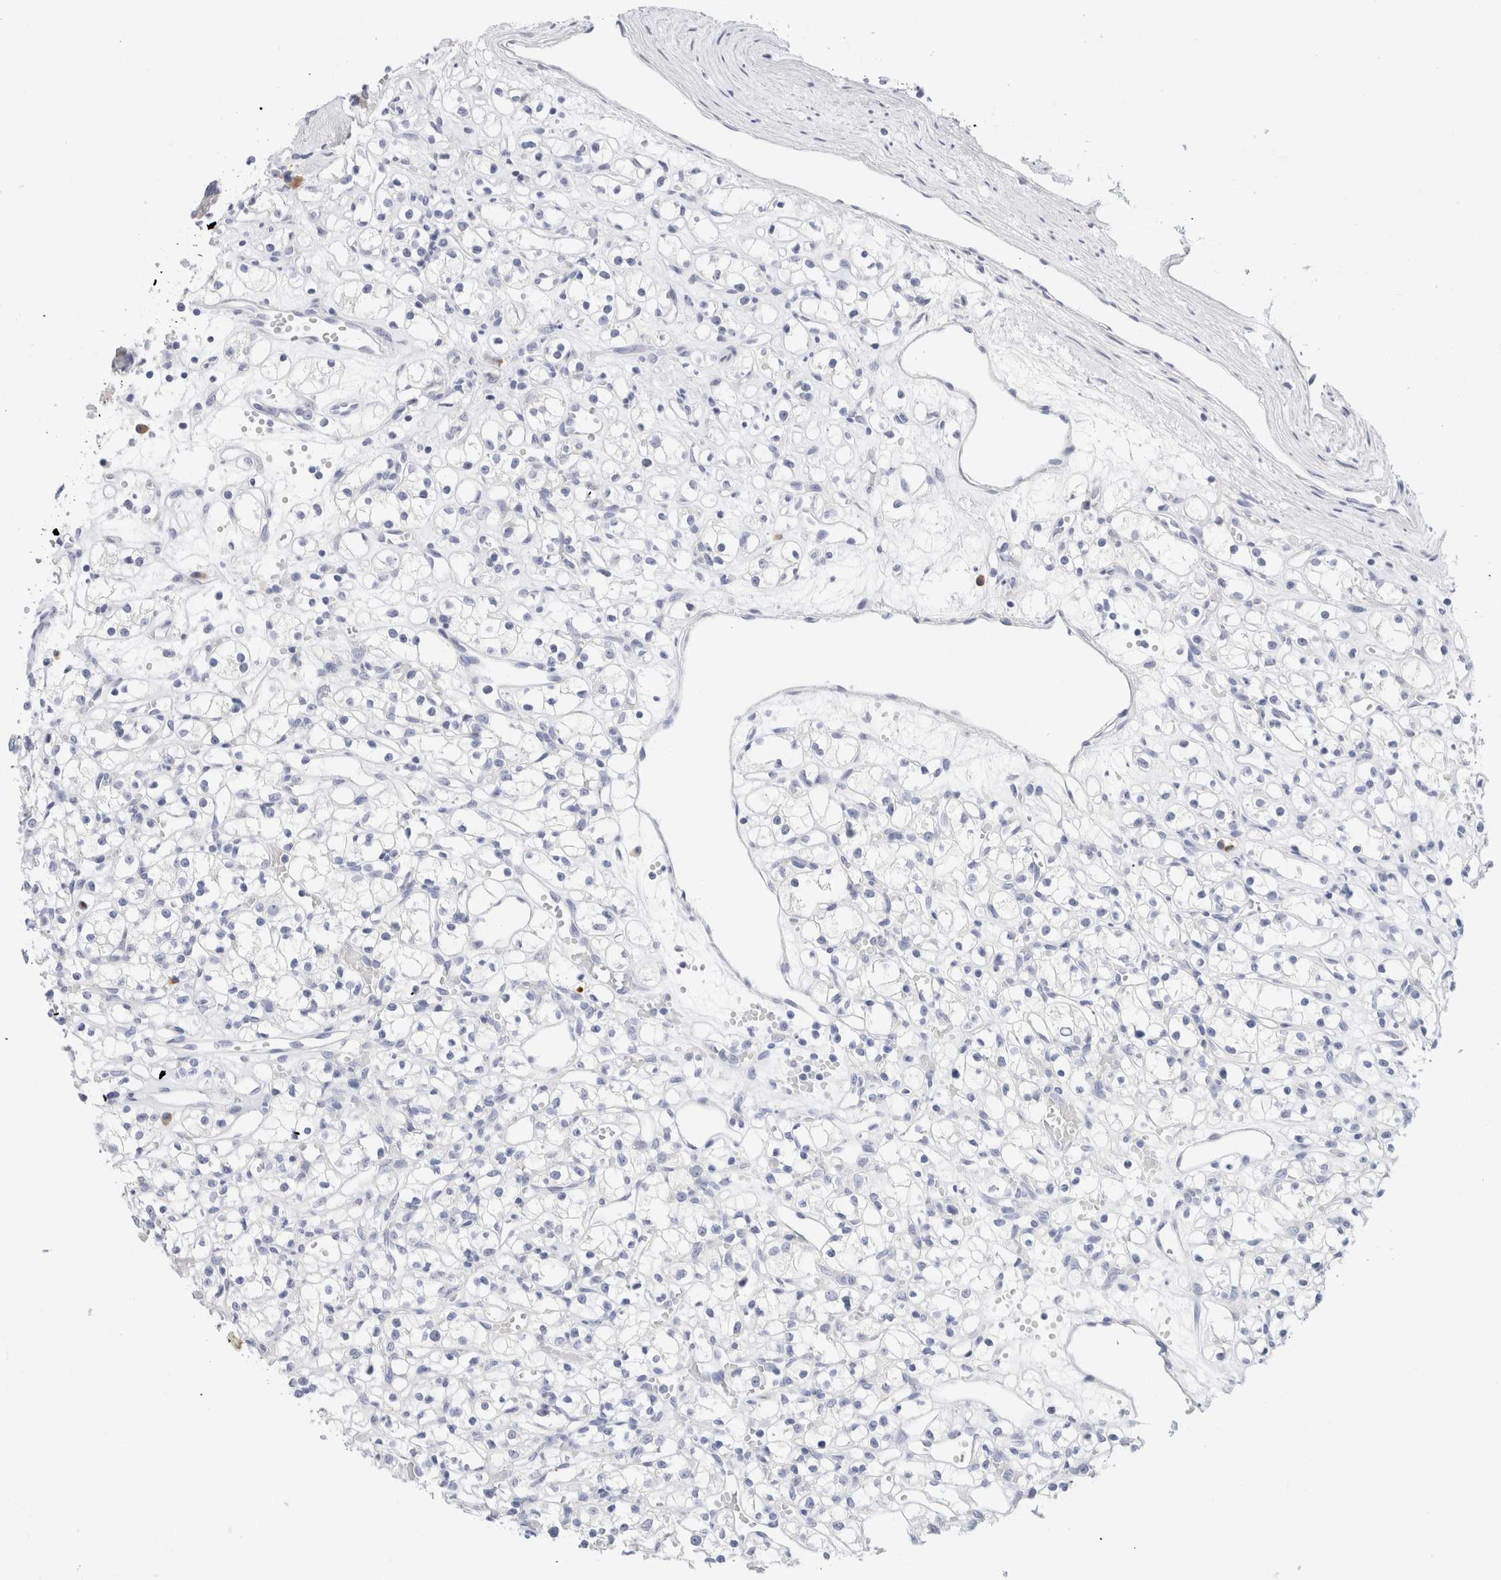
{"staining": {"intensity": "negative", "quantity": "none", "location": "none"}, "tissue": "renal cancer", "cell_type": "Tumor cells", "image_type": "cancer", "snomed": [{"axis": "morphology", "description": "Adenocarcinoma, NOS"}, {"axis": "topography", "description": "Kidney"}], "caption": "Immunohistochemistry (IHC) of adenocarcinoma (renal) displays no staining in tumor cells.", "gene": "GADD45G", "patient": {"sex": "female", "age": 59}}